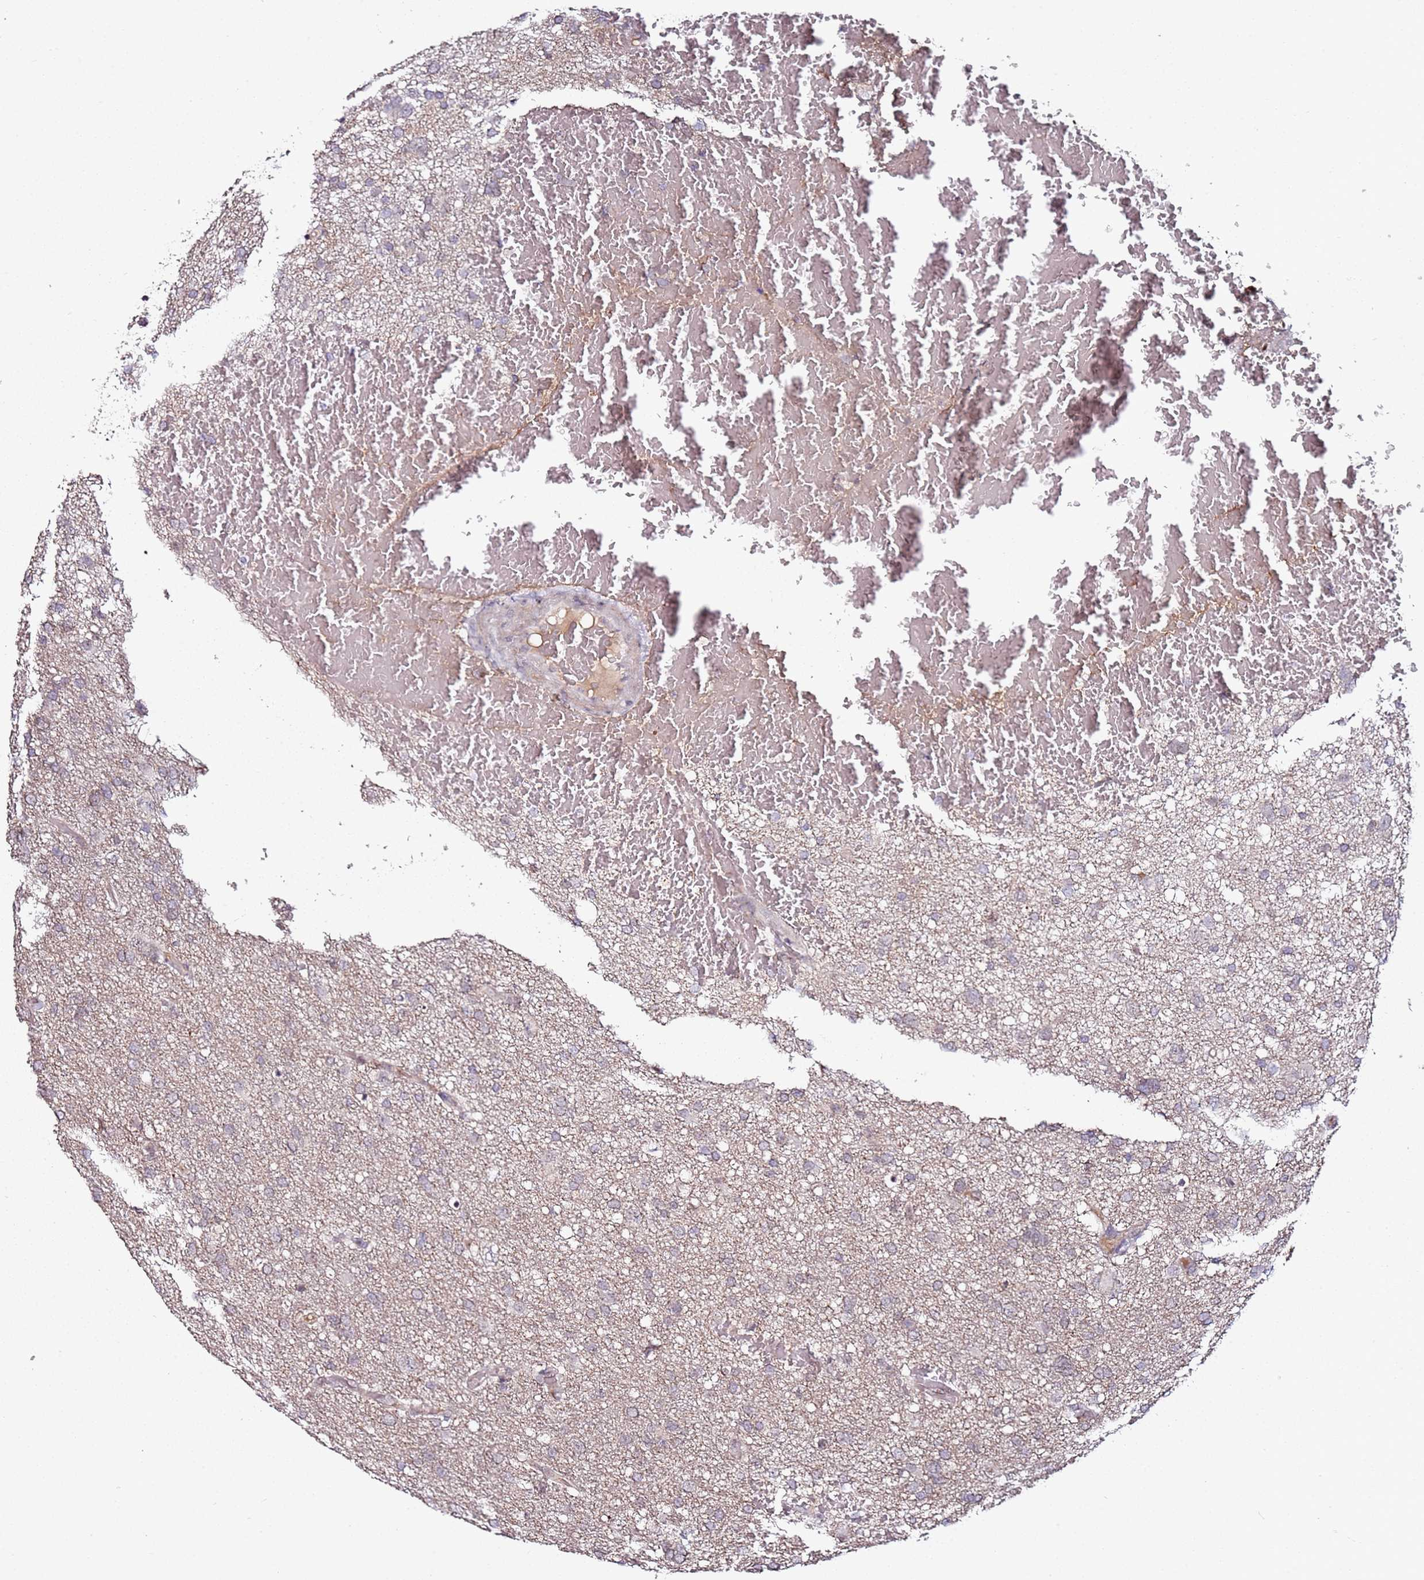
{"staining": {"intensity": "weak", "quantity": "<25%", "location": "cytoplasmic/membranous"}, "tissue": "glioma", "cell_type": "Tumor cells", "image_type": "cancer", "snomed": [{"axis": "morphology", "description": "Glioma, malignant, High grade"}, {"axis": "topography", "description": "Brain"}], "caption": "IHC micrograph of glioma stained for a protein (brown), which shows no positivity in tumor cells.", "gene": "DUSP28", "patient": {"sex": "male", "age": 61}}